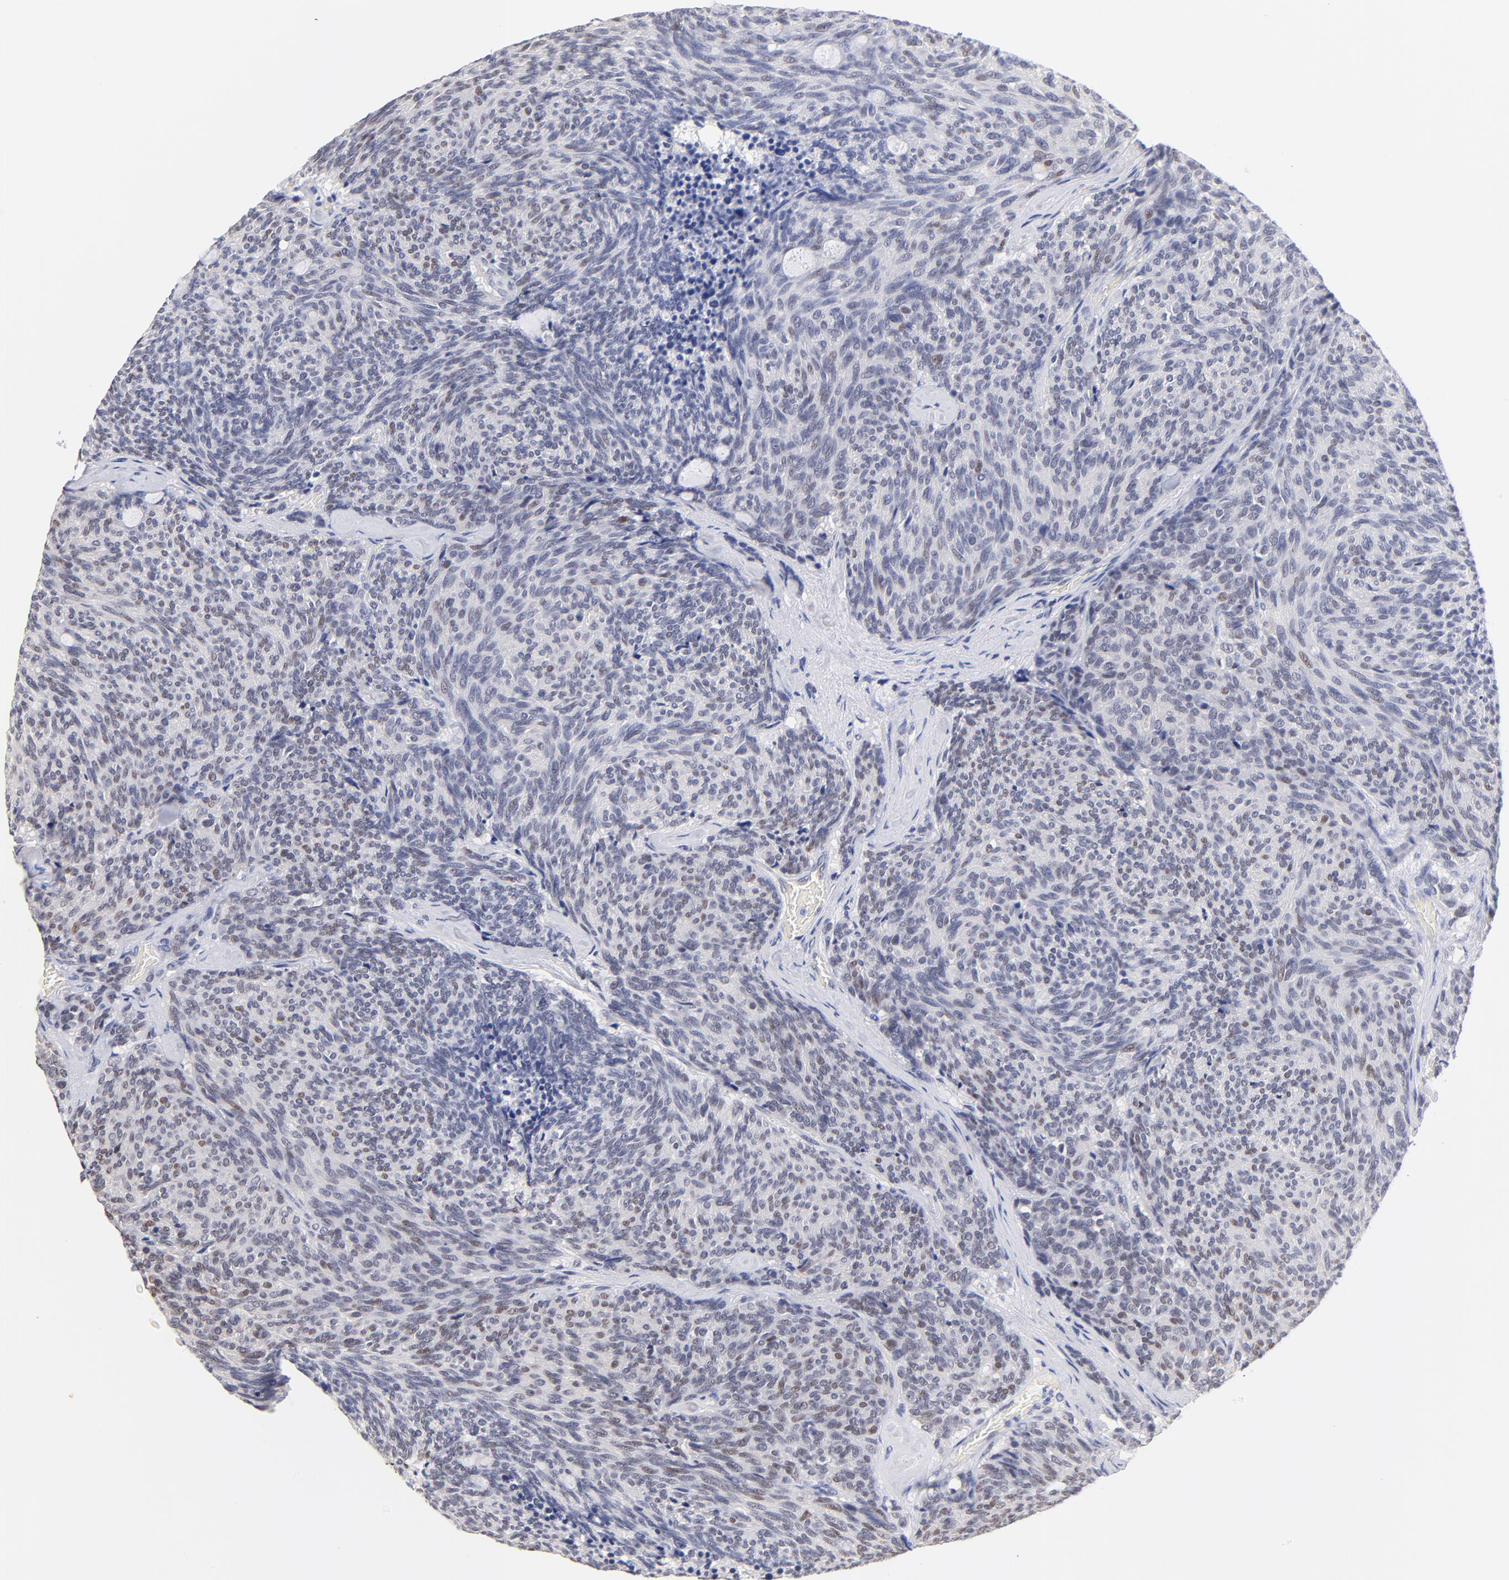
{"staining": {"intensity": "weak", "quantity": "<25%", "location": "nuclear"}, "tissue": "carcinoid", "cell_type": "Tumor cells", "image_type": "cancer", "snomed": [{"axis": "morphology", "description": "Carcinoid, malignant, NOS"}, {"axis": "topography", "description": "Pancreas"}], "caption": "Immunohistochemical staining of carcinoid exhibits no significant positivity in tumor cells. (Stains: DAB (3,3'-diaminobenzidine) IHC with hematoxylin counter stain, Microscopy: brightfield microscopy at high magnification).", "gene": "ZNF74", "patient": {"sex": "female", "age": 54}}